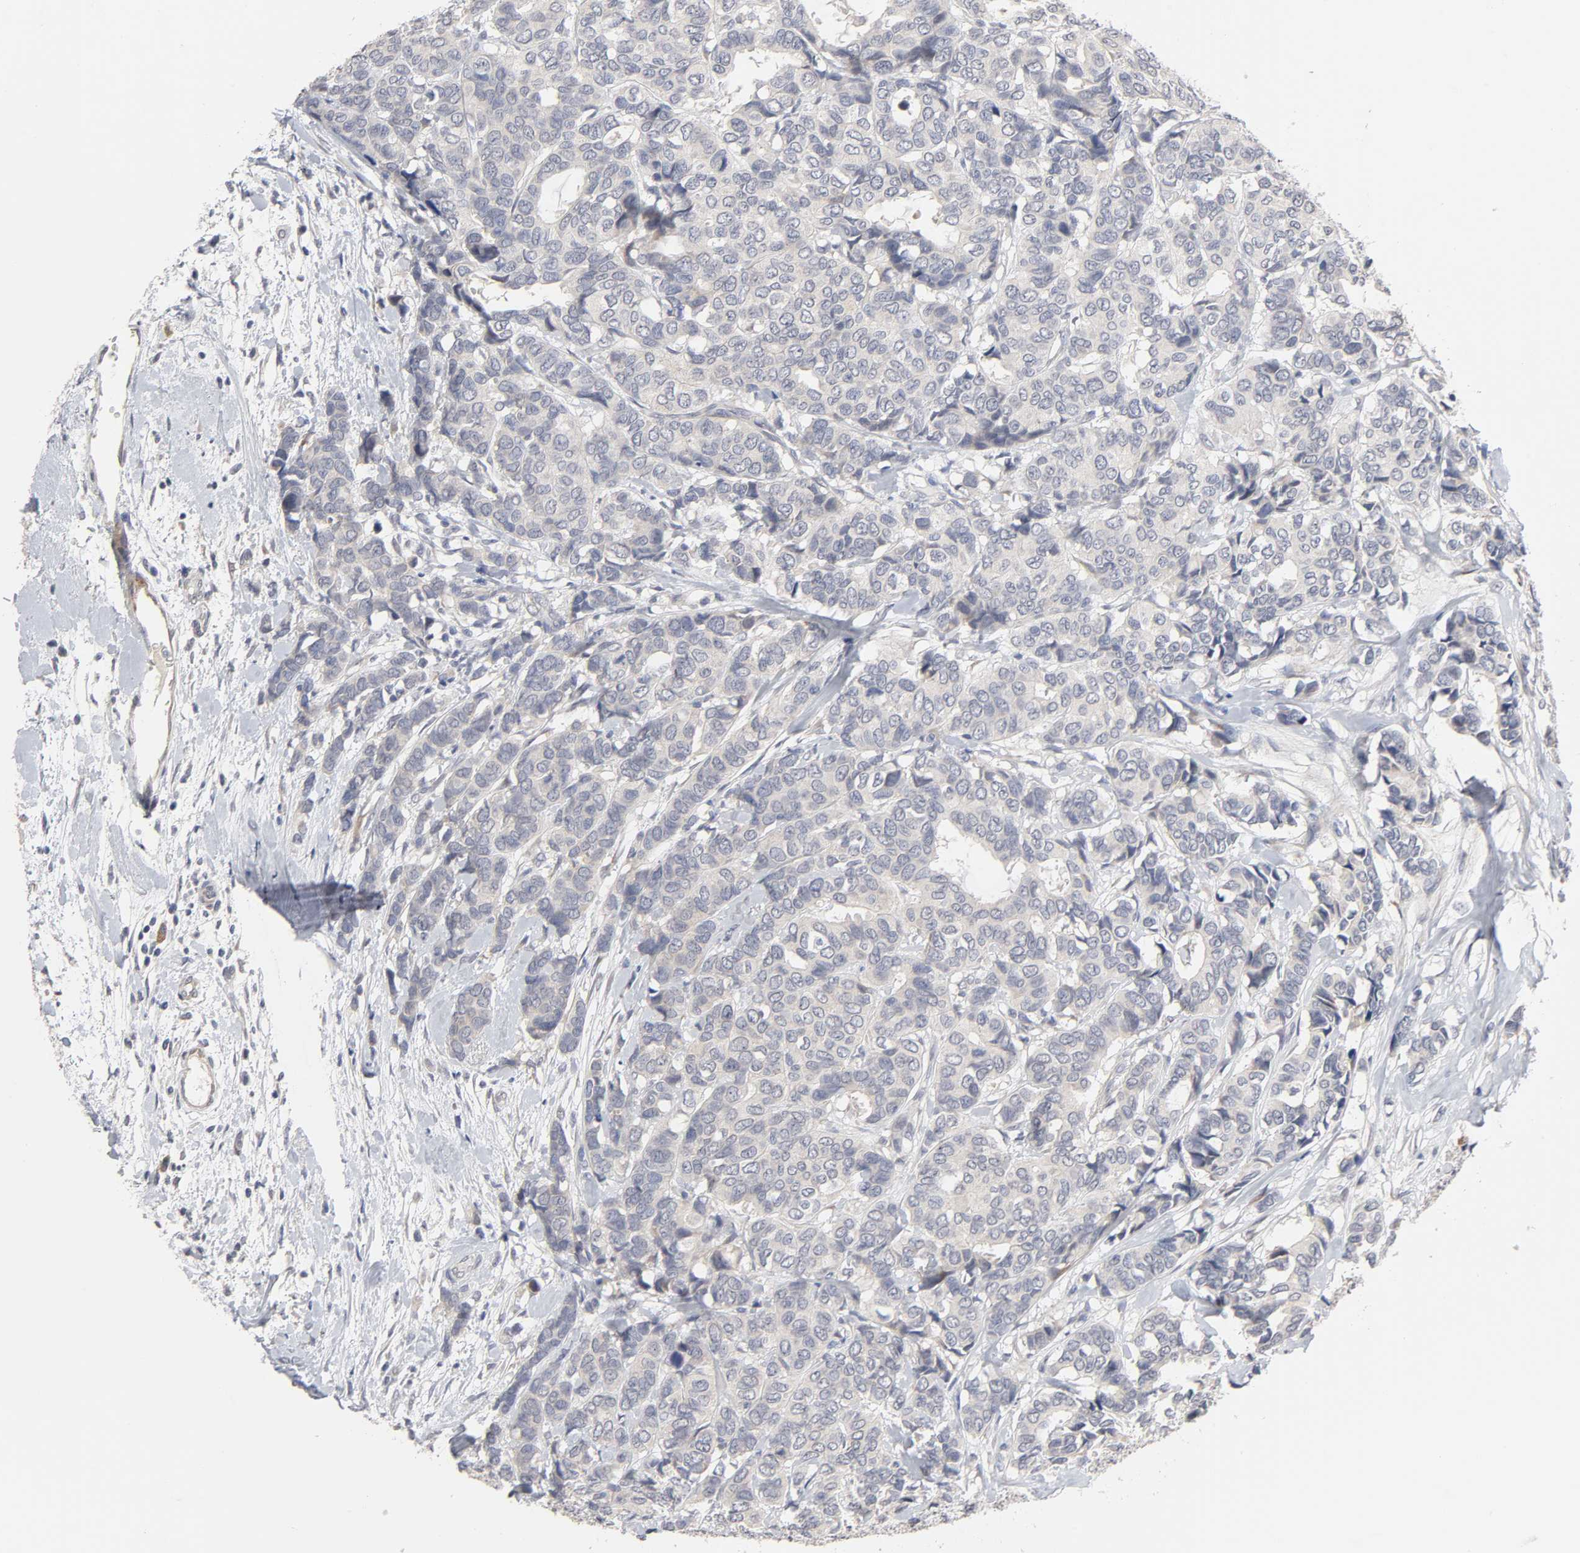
{"staining": {"intensity": "weak", "quantity": "<25%", "location": "cytoplasmic/membranous"}, "tissue": "breast cancer", "cell_type": "Tumor cells", "image_type": "cancer", "snomed": [{"axis": "morphology", "description": "Duct carcinoma"}, {"axis": "topography", "description": "Breast"}], "caption": "Human breast cancer (infiltrating ductal carcinoma) stained for a protein using immunohistochemistry (IHC) shows no positivity in tumor cells.", "gene": "HNF4A", "patient": {"sex": "female", "age": 87}}